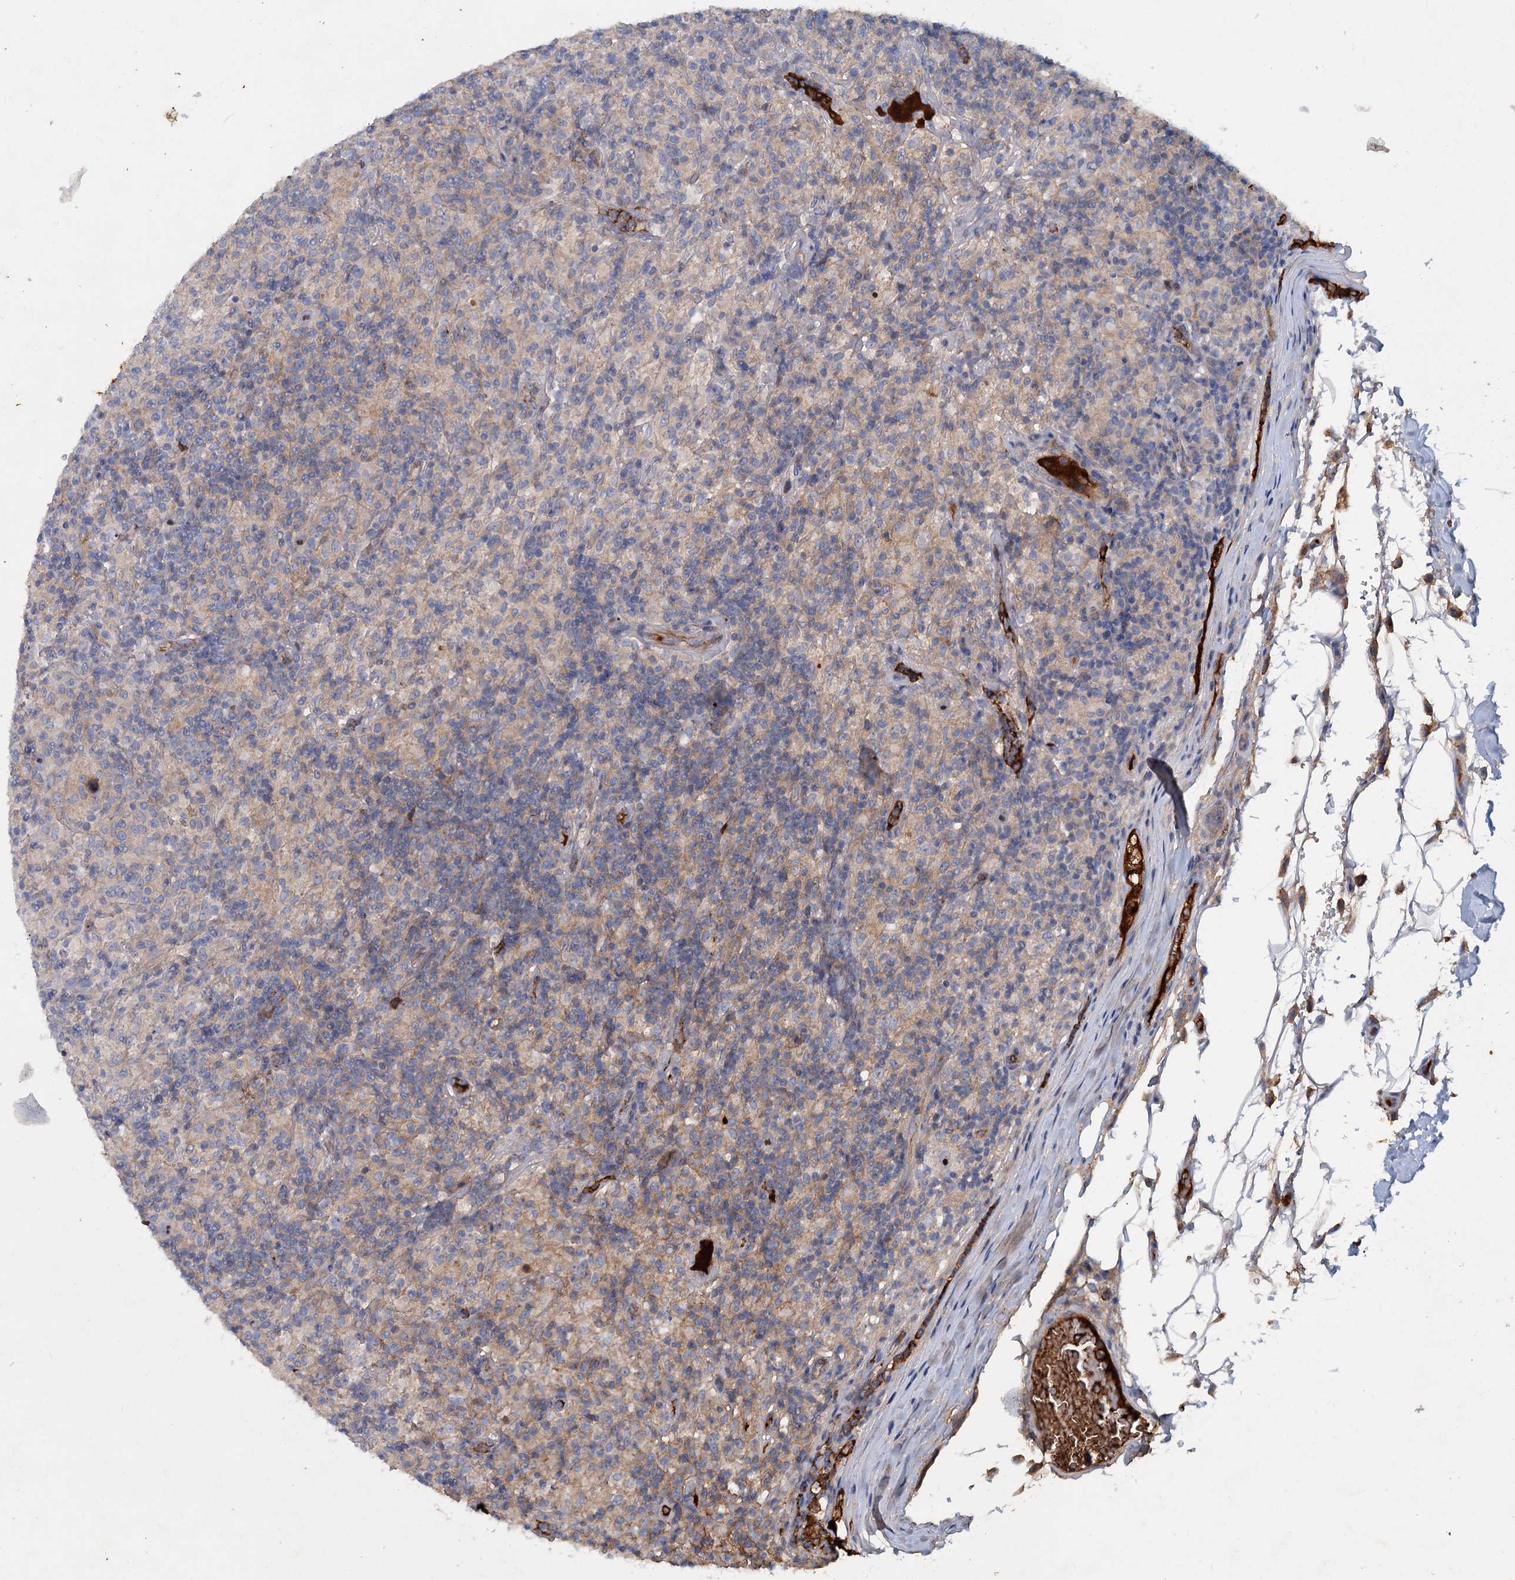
{"staining": {"intensity": "negative", "quantity": "none", "location": "none"}, "tissue": "lymphoma", "cell_type": "Tumor cells", "image_type": "cancer", "snomed": [{"axis": "morphology", "description": "Hodgkin's disease, NOS"}, {"axis": "topography", "description": "Lymph node"}], "caption": "Micrograph shows no protein expression in tumor cells of lymphoma tissue.", "gene": "CHRD", "patient": {"sex": "male", "age": 70}}